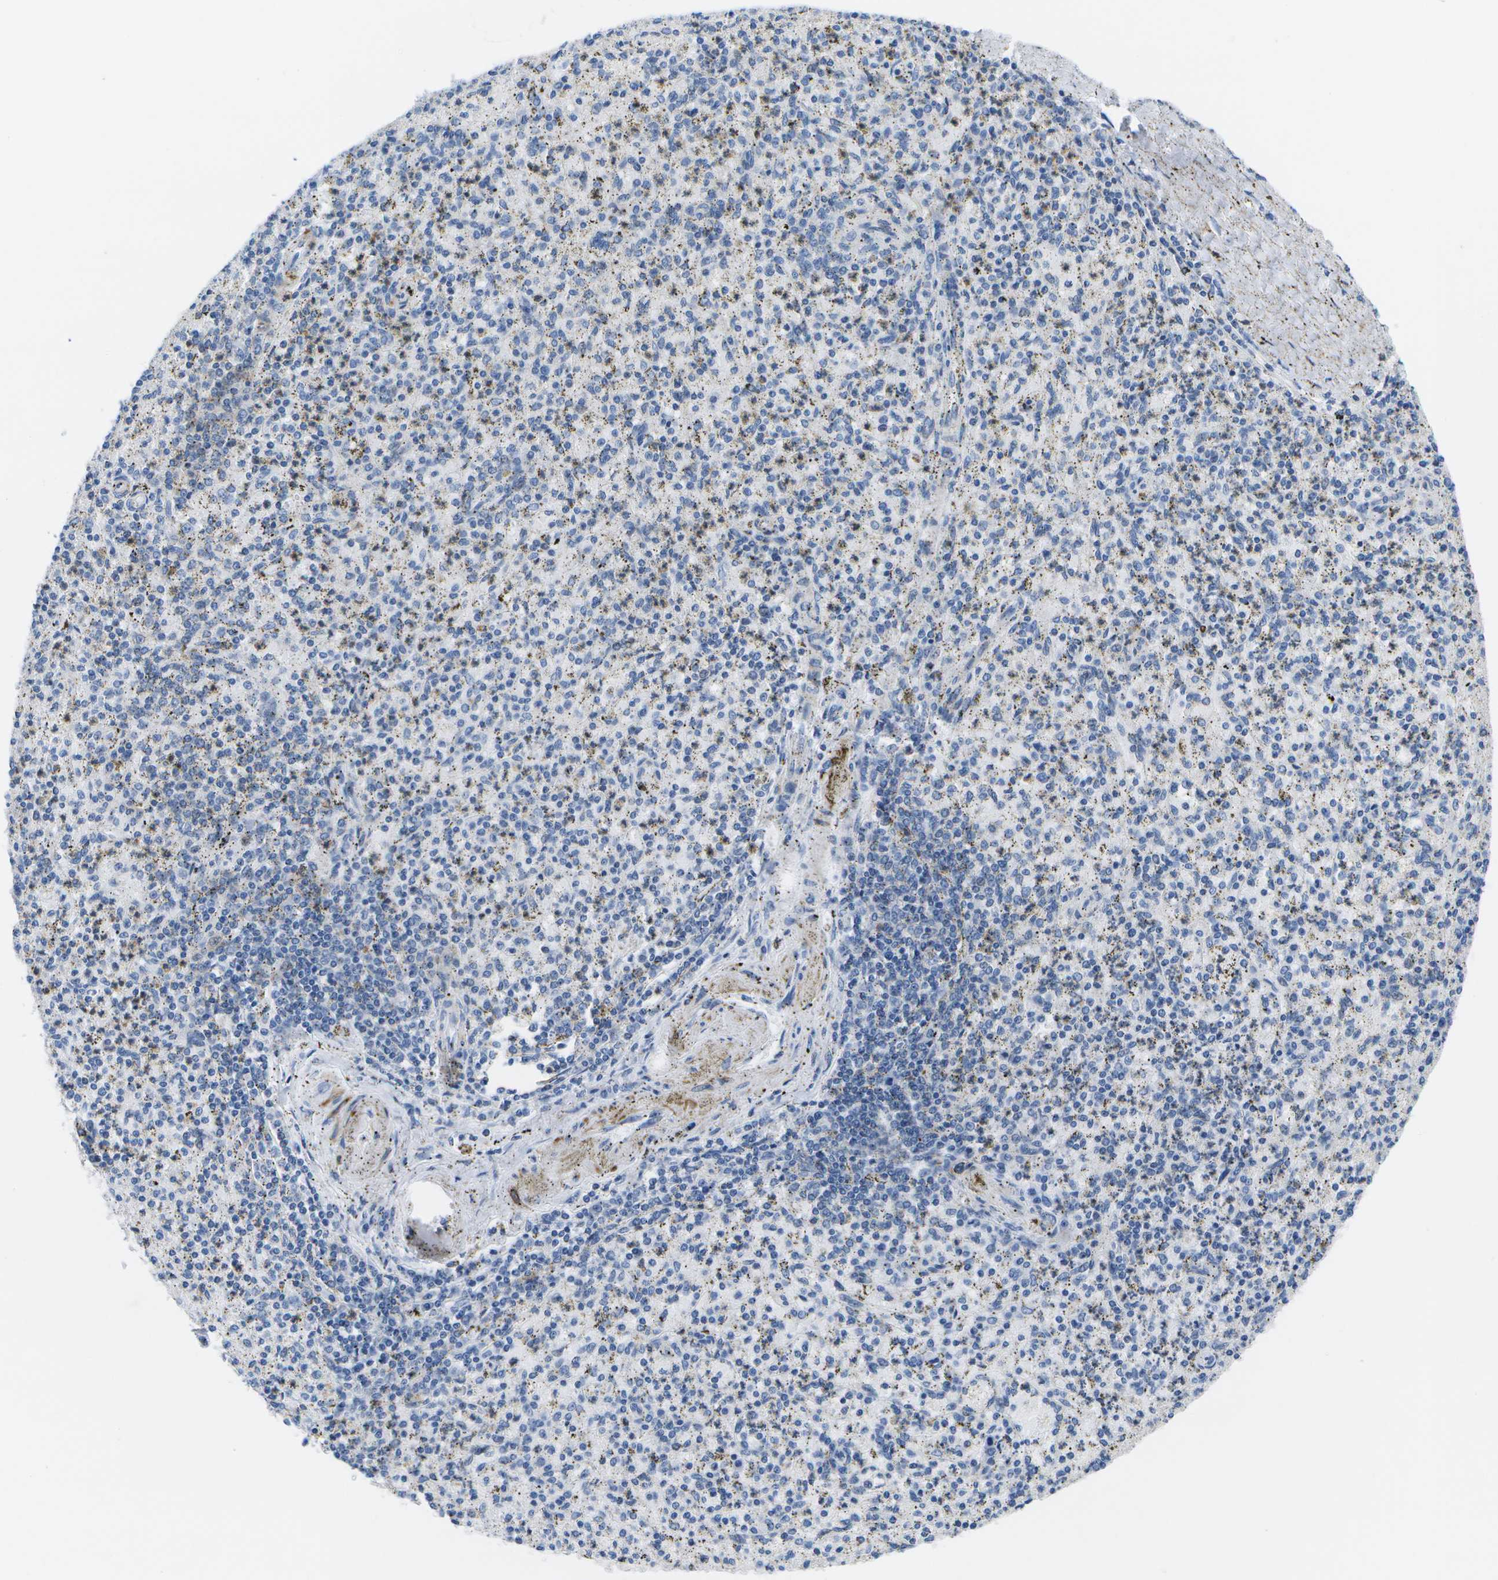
{"staining": {"intensity": "moderate", "quantity": "<25%", "location": "cytoplasmic/membranous"}, "tissue": "spleen", "cell_type": "Cells in red pulp", "image_type": "normal", "snomed": [{"axis": "morphology", "description": "Normal tissue, NOS"}, {"axis": "topography", "description": "Spleen"}], "caption": "High-magnification brightfield microscopy of benign spleen stained with DAB (brown) and counterstained with hematoxylin (blue). cells in red pulp exhibit moderate cytoplasmic/membranous expression is appreciated in approximately<25% of cells. Using DAB (3,3'-diaminobenzidine) (brown) and hematoxylin (blue) stains, captured at high magnification using brightfield microscopy.", "gene": "ADGRG6", "patient": {"sex": "male", "age": 72}}